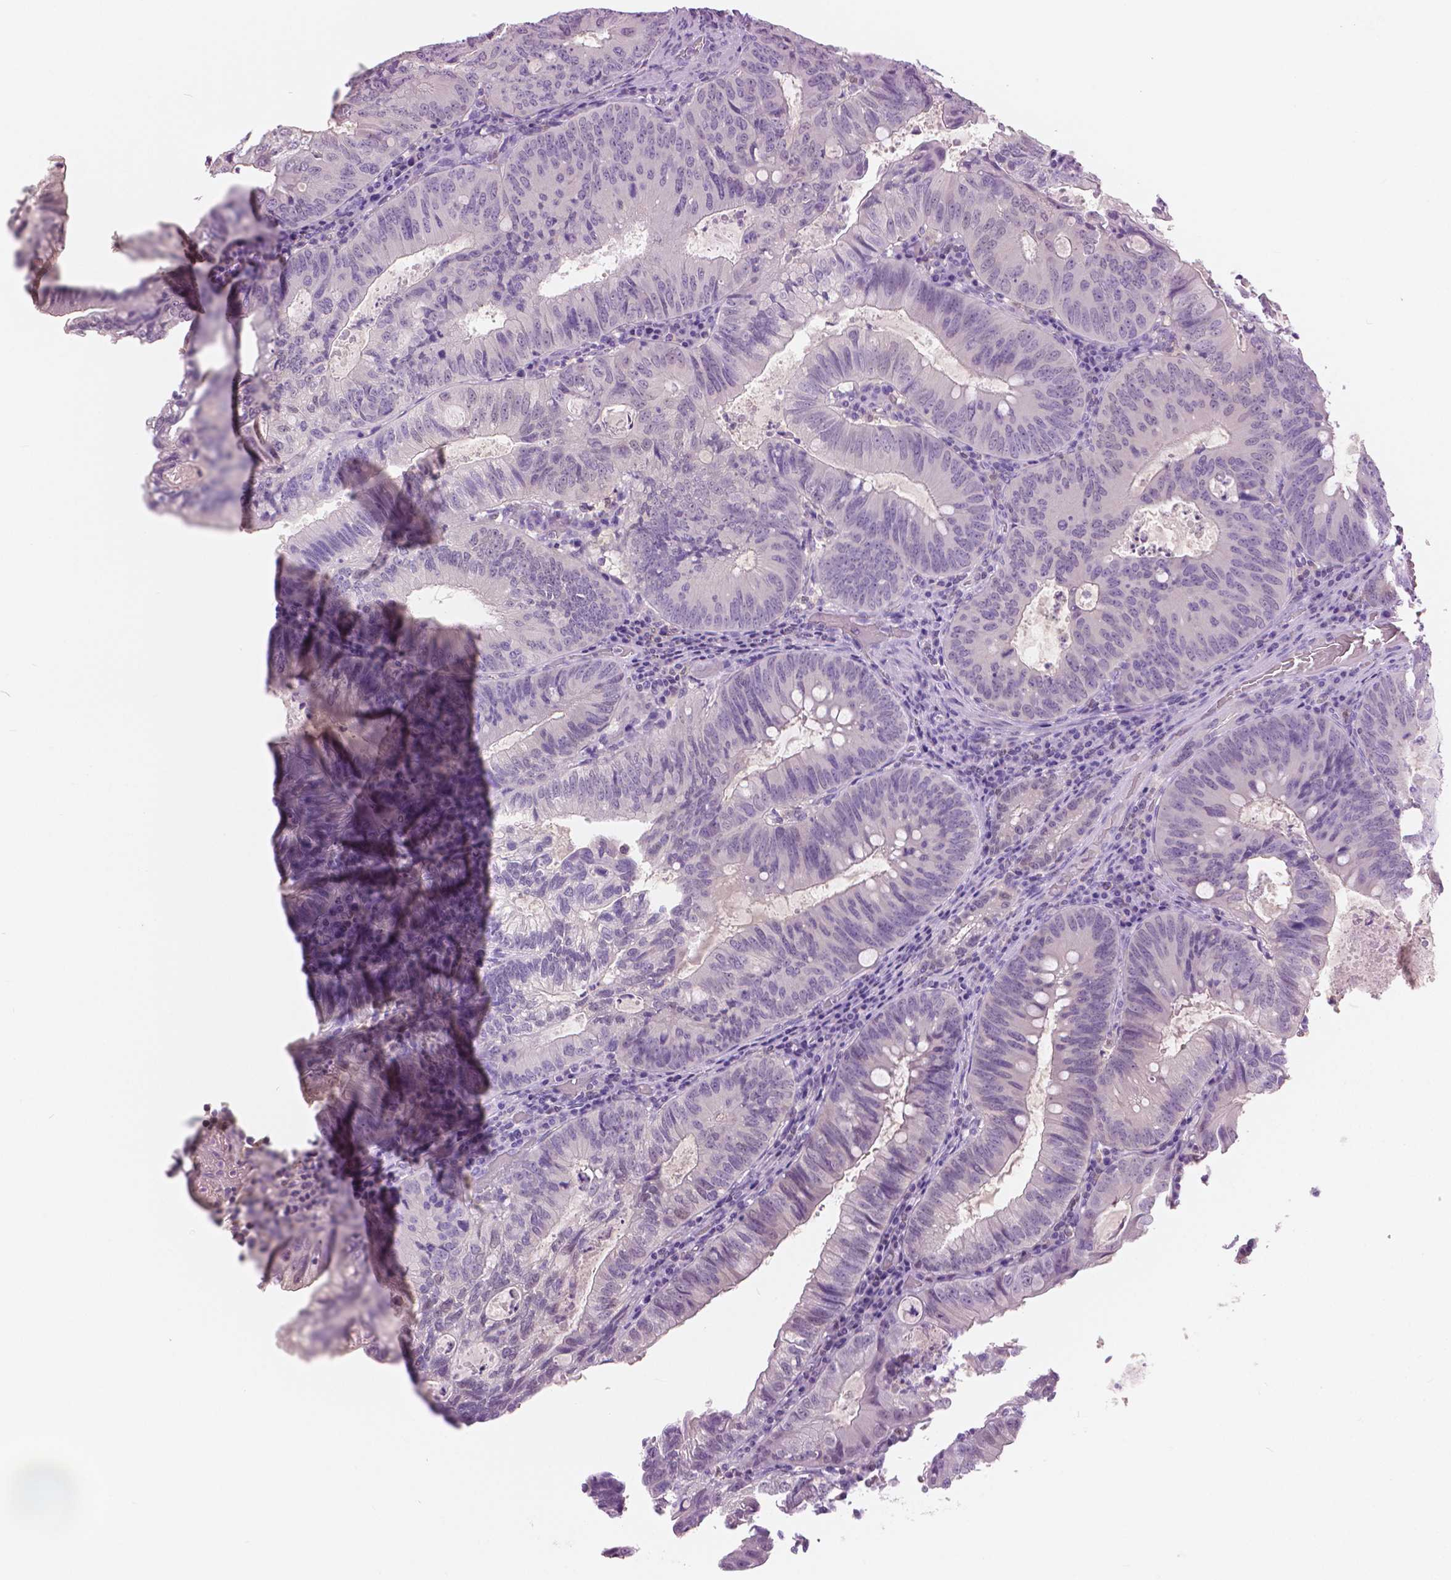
{"staining": {"intensity": "negative", "quantity": "none", "location": "none"}, "tissue": "colorectal cancer", "cell_type": "Tumor cells", "image_type": "cancer", "snomed": [{"axis": "morphology", "description": "Adenocarcinoma, NOS"}, {"axis": "topography", "description": "Colon"}], "caption": "The image exhibits no significant positivity in tumor cells of colorectal adenocarcinoma.", "gene": "GALM", "patient": {"sex": "male", "age": 67}}